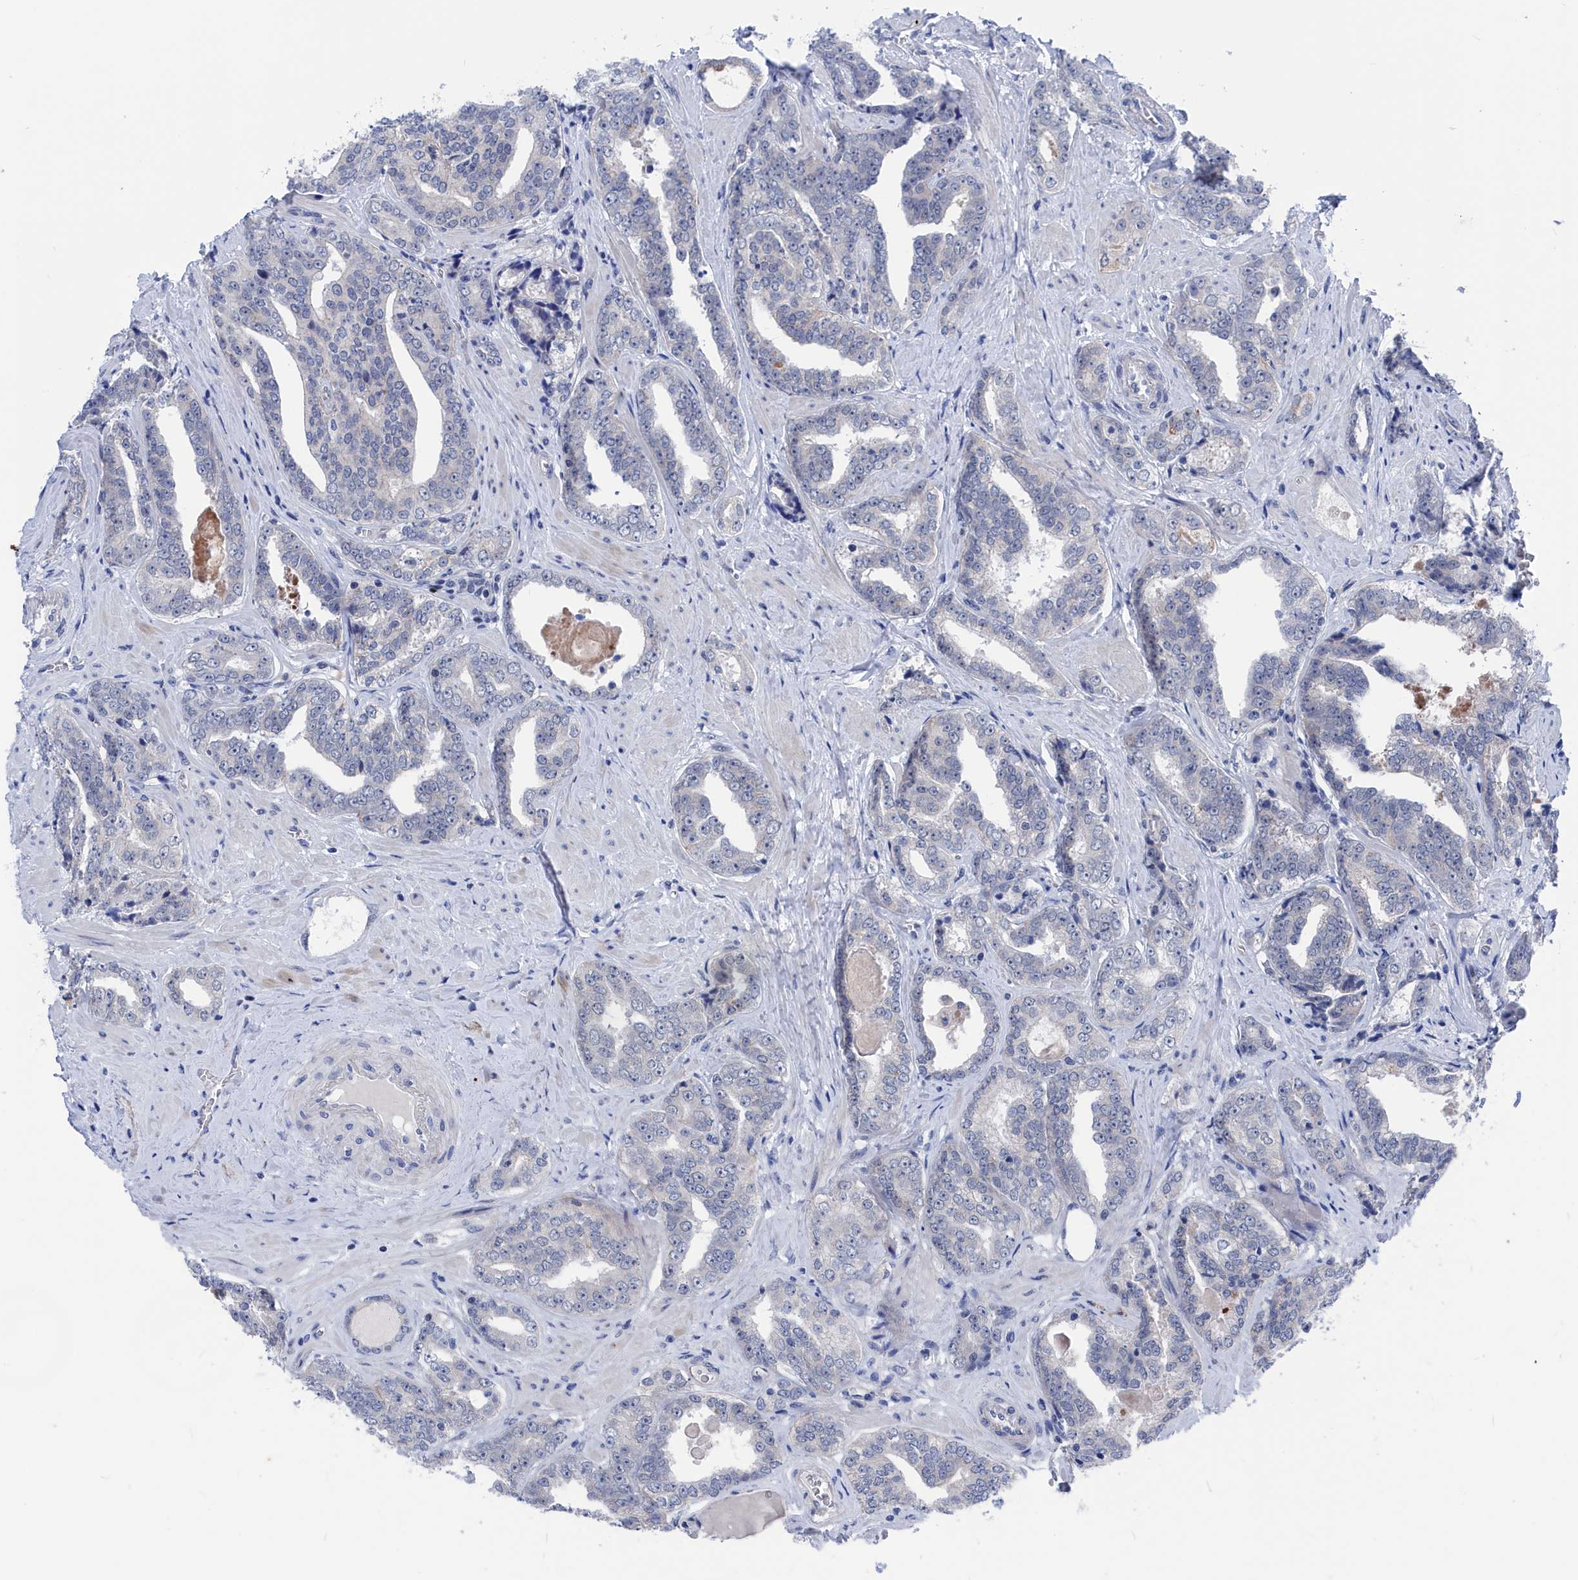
{"staining": {"intensity": "negative", "quantity": "none", "location": "none"}, "tissue": "prostate cancer", "cell_type": "Tumor cells", "image_type": "cancer", "snomed": [{"axis": "morphology", "description": "Adenocarcinoma, High grade"}, {"axis": "topography", "description": "Prostate"}], "caption": "Tumor cells show no significant expression in adenocarcinoma (high-grade) (prostate).", "gene": "MARCHF3", "patient": {"sex": "male", "age": 67}}